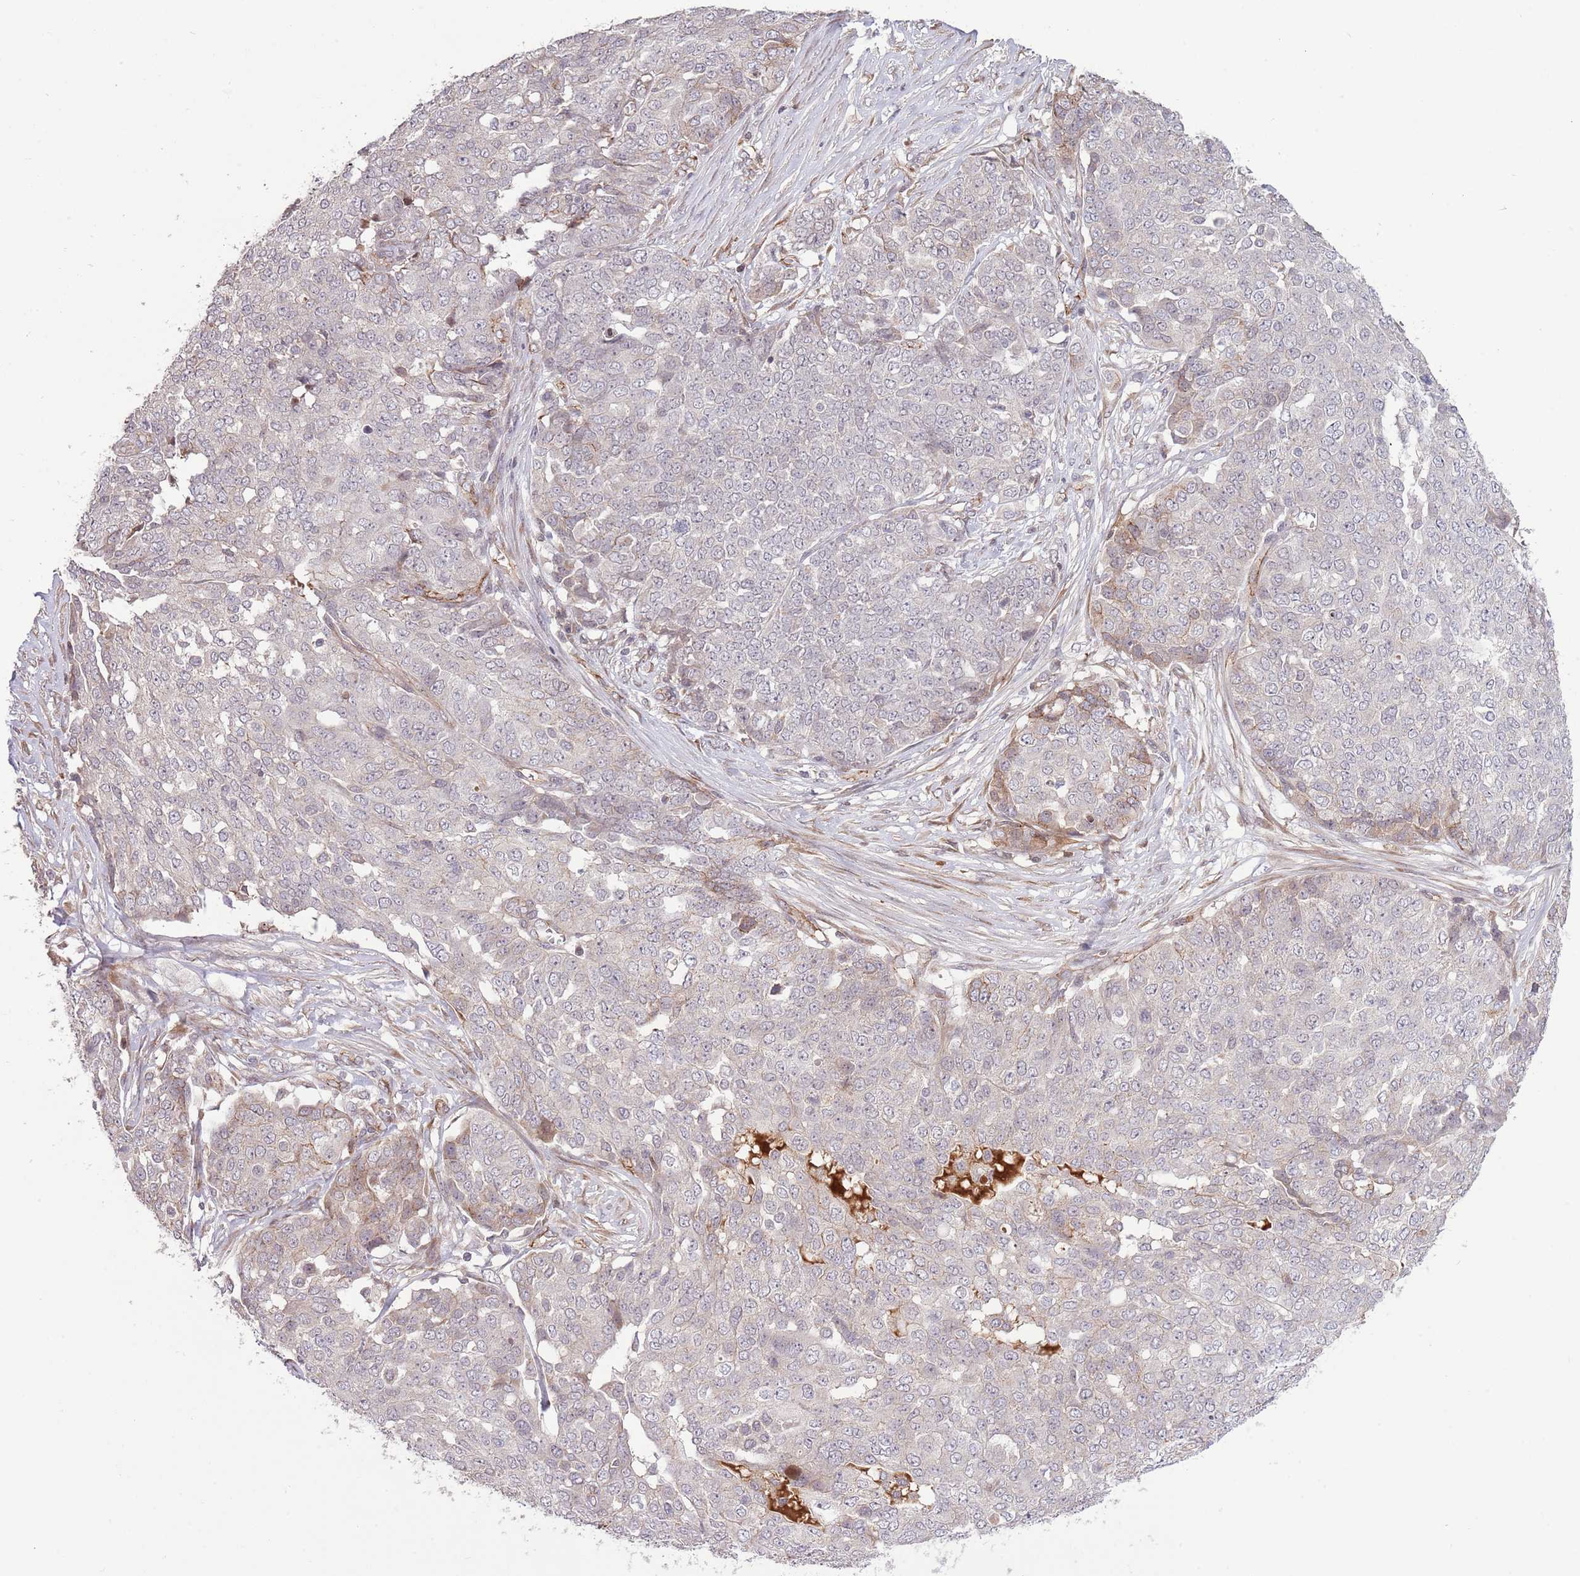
{"staining": {"intensity": "weak", "quantity": "<25%", "location": "cytoplasmic/membranous"}, "tissue": "ovarian cancer", "cell_type": "Tumor cells", "image_type": "cancer", "snomed": [{"axis": "morphology", "description": "Cystadenocarcinoma, serous, NOS"}, {"axis": "topography", "description": "Soft tissue"}, {"axis": "topography", "description": "Ovary"}], "caption": "Immunohistochemistry histopathology image of neoplastic tissue: ovarian cancer stained with DAB (3,3'-diaminobenzidine) reveals no significant protein expression in tumor cells.", "gene": "DPP10", "patient": {"sex": "female", "age": 57}}